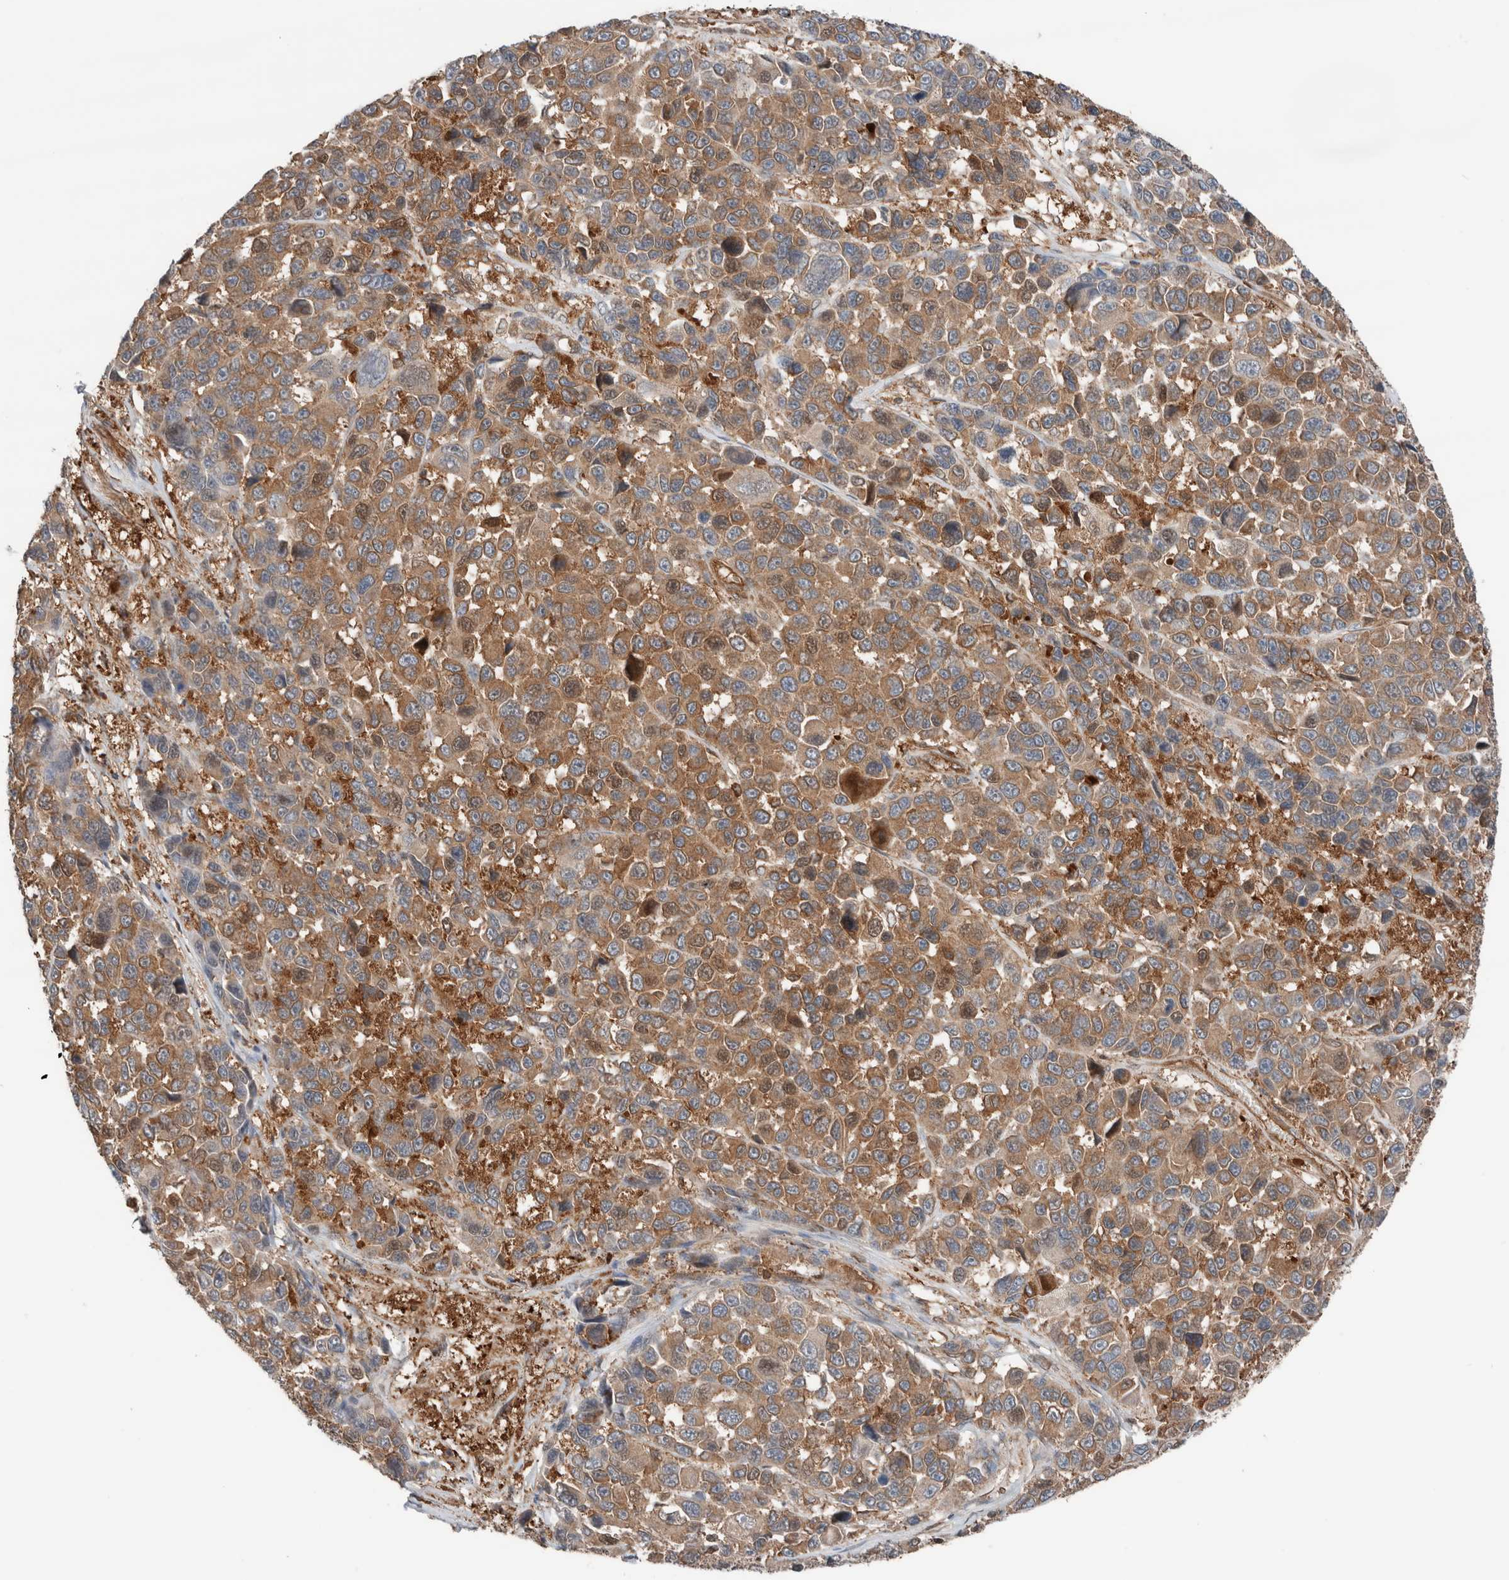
{"staining": {"intensity": "moderate", "quantity": ">75%", "location": "cytoplasmic/membranous"}, "tissue": "melanoma", "cell_type": "Tumor cells", "image_type": "cancer", "snomed": [{"axis": "morphology", "description": "Malignant melanoma, NOS"}, {"axis": "topography", "description": "Skin"}], "caption": "Immunohistochemical staining of human melanoma exhibits medium levels of moderate cytoplasmic/membranous expression in about >75% of tumor cells.", "gene": "XPNPEP1", "patient": {"sex": "male", "age": 53}}